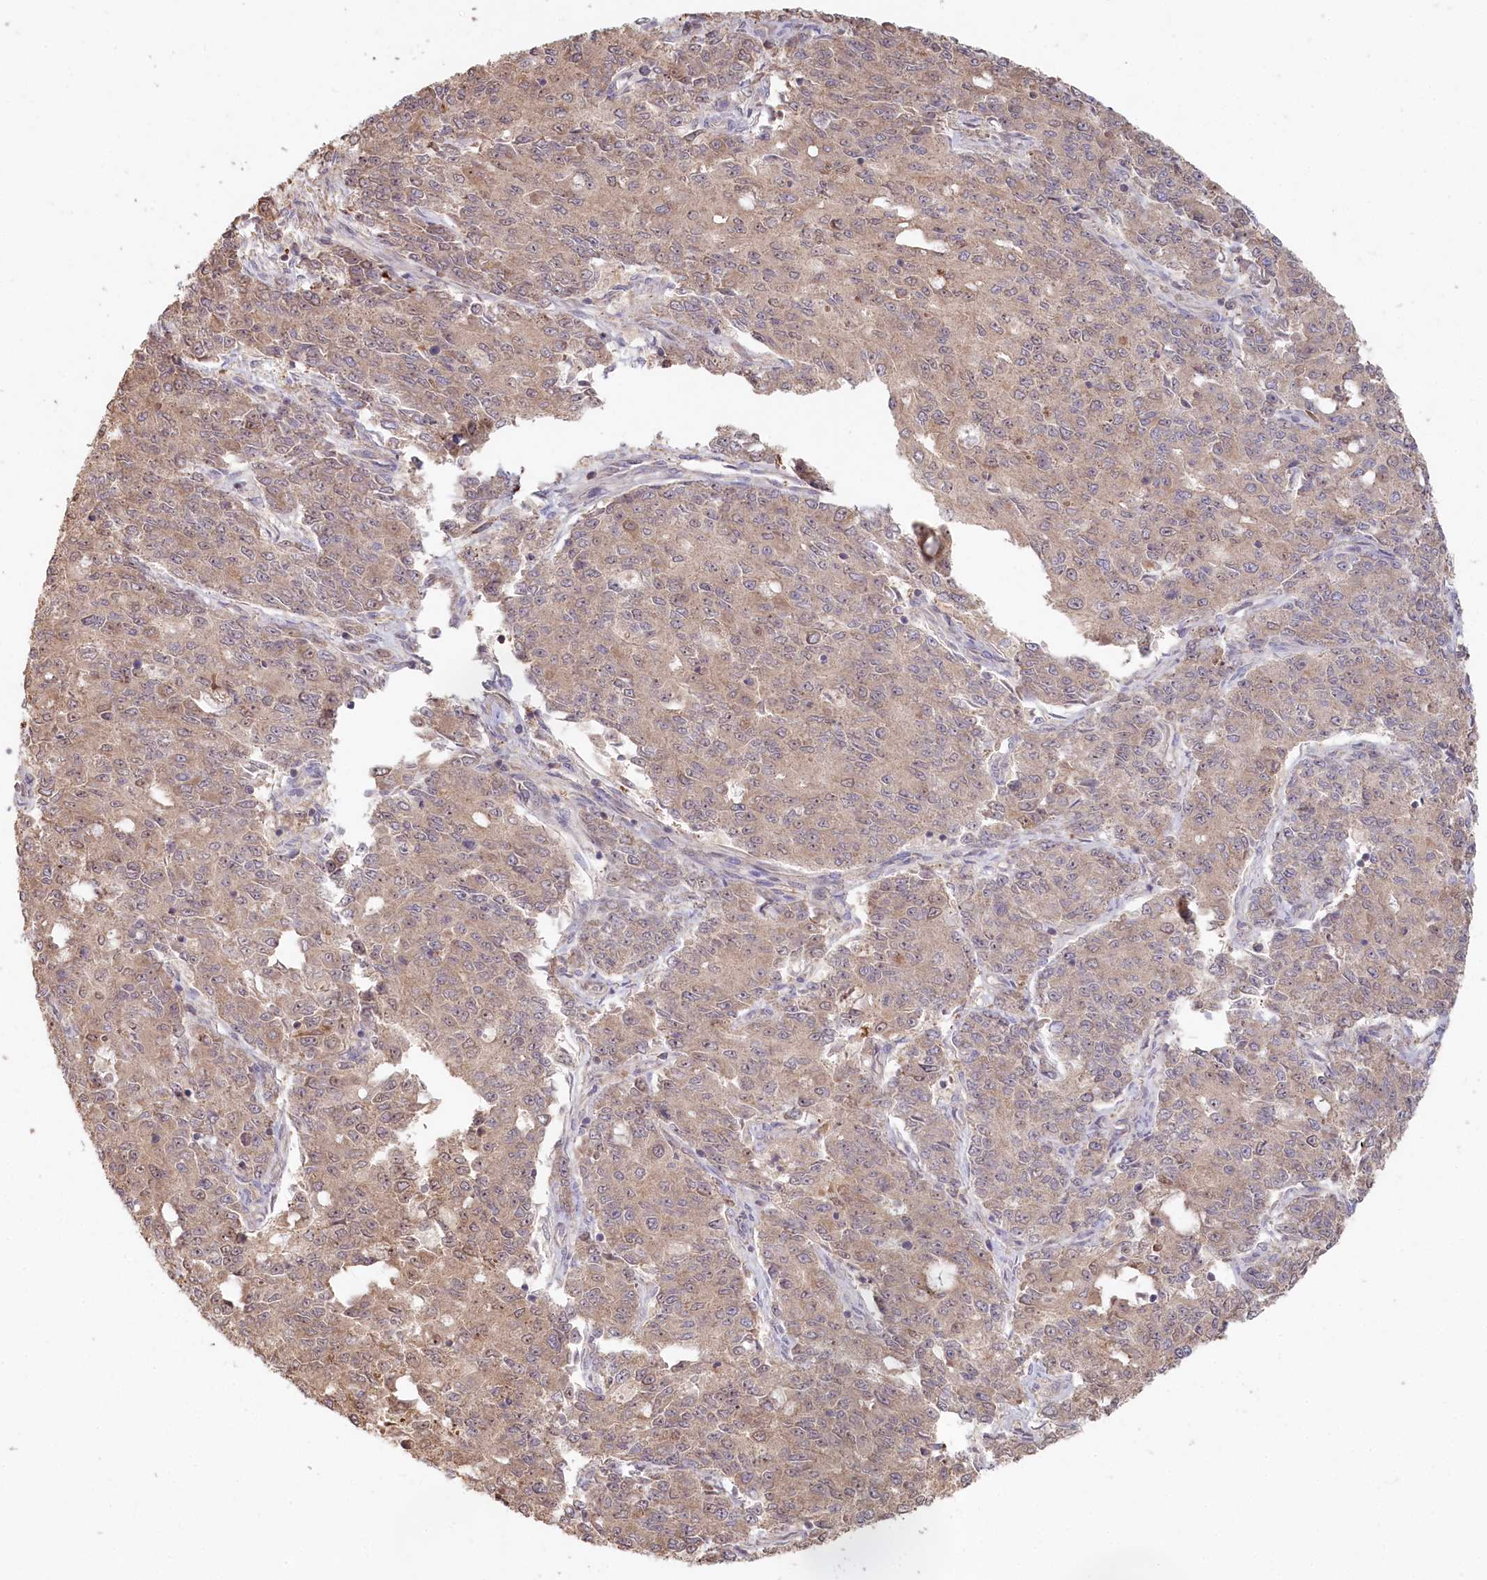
{"staining": {"intensity": "weak", "quantity": "<25%", "location": "cytoplasmic/membranous"}, "tissue": "endometrial cancer", "cell_type": "Tumor cells", "image_type": "cancer", "snomed": [{"axis": "morphology", "description": "Adenocarcinoma, NOS"}, {"axis": "topography", "description": "Endometrium"}], "caption": "Tumor cells are negative for brown protein staining in endometrial adenocarcinoma.", "gene": "HAL", "patient": {"sex": "female", "age": 50}}